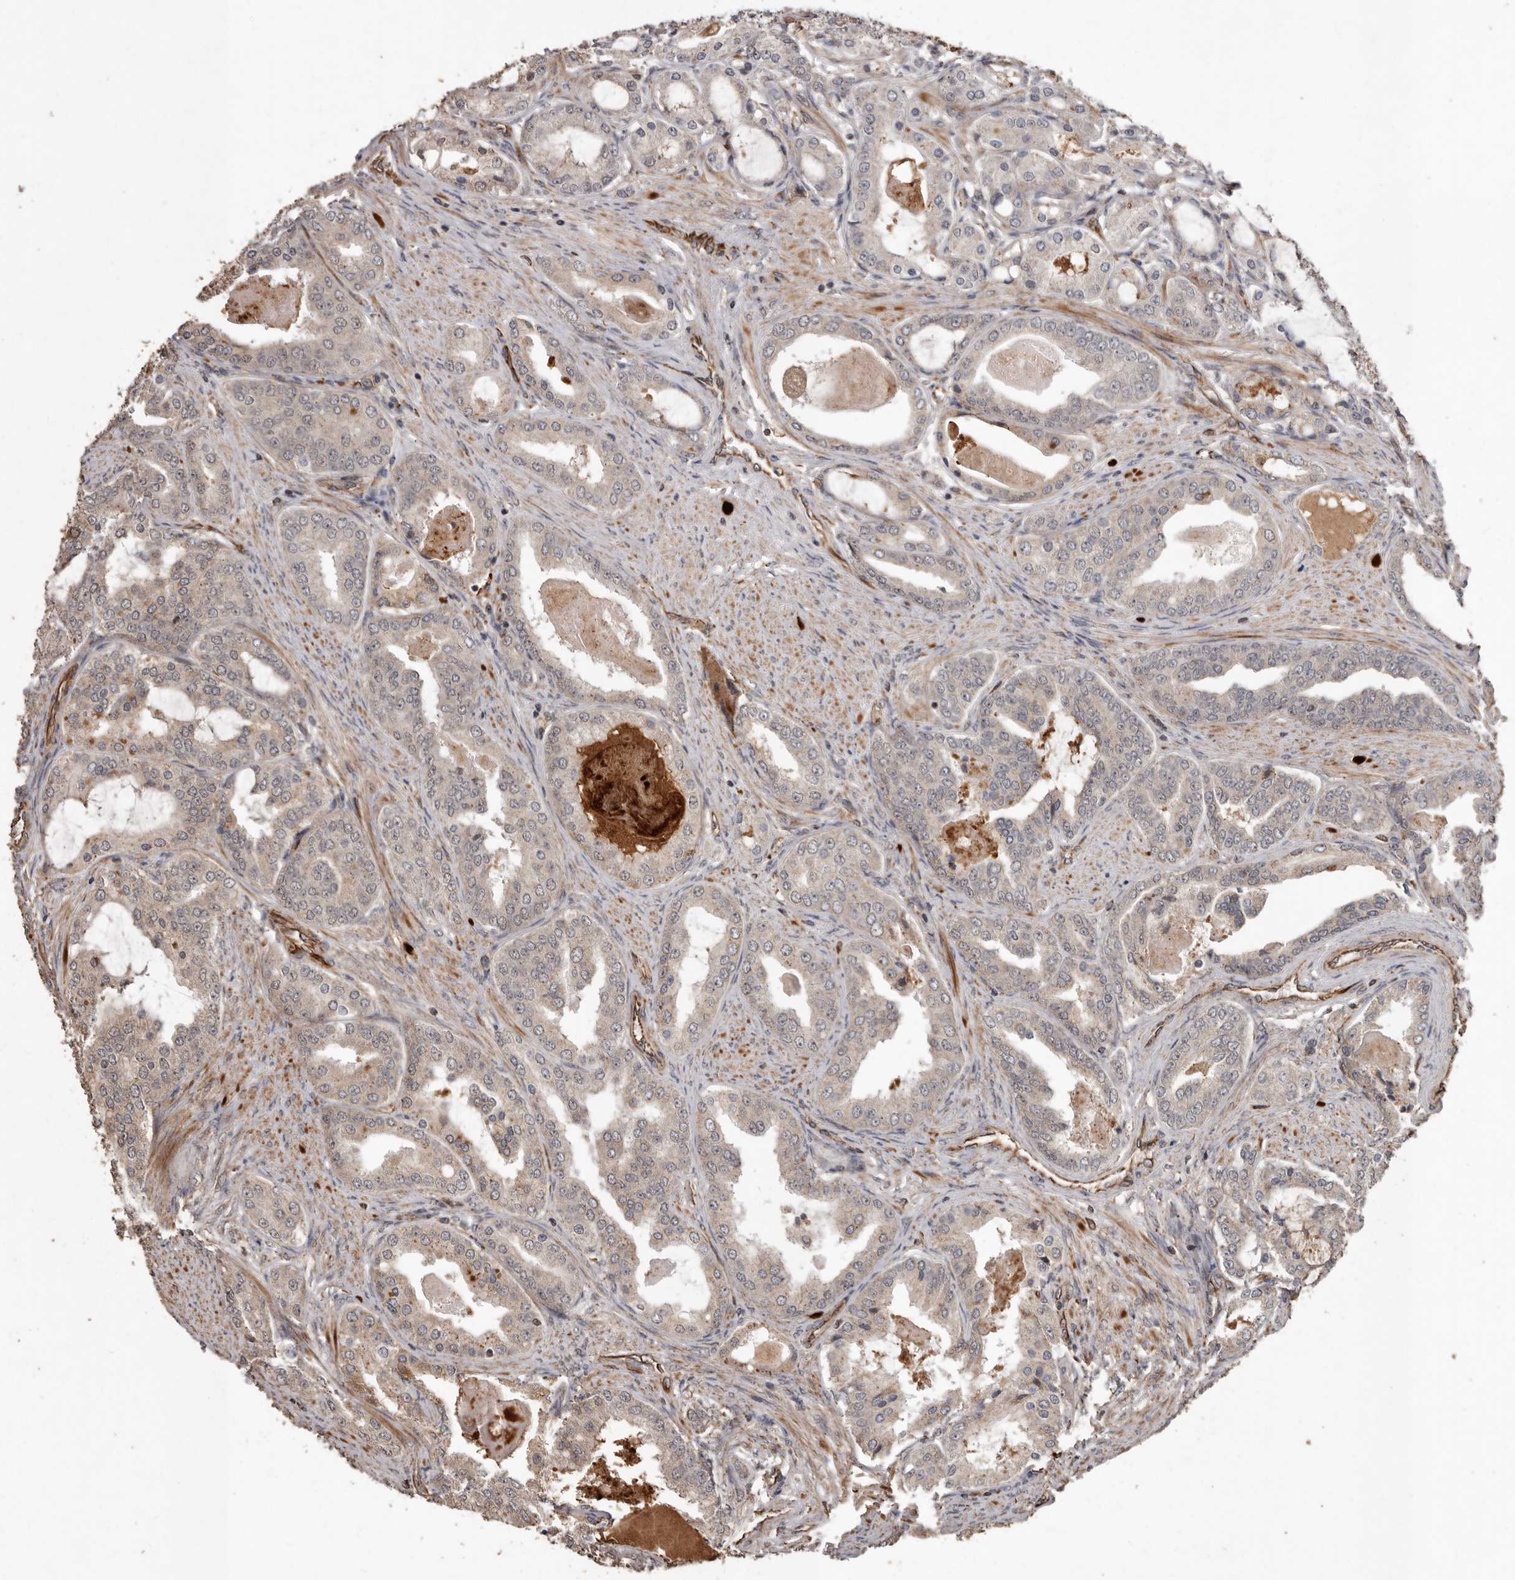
{"staining": {"intensity": "moderate", "quantity": "<25%", "location": "cytoplasmic/membranous"}, "tissue": "prostate cancer", "cell_type": "Tumor cells", "image_type": "cancer", "snomed": [{"axis": "morphology", "description": "Adenocarcinoma, High grade"}, {"axis": "topography", "description": "Prostate"}], "caption": "Immunohistochemistry image of neoplastic tissue: human prostate cancer stained using immunohistochemistry (IHC) reveals low levels of moderate protein expression localized specifically in the cytoplasmic/membranous of tumor cells, appearing as a cytoplasmic/membranous brown color.", "gene": "BRAT1", "patient": {"sex": "male", "age": 60}}